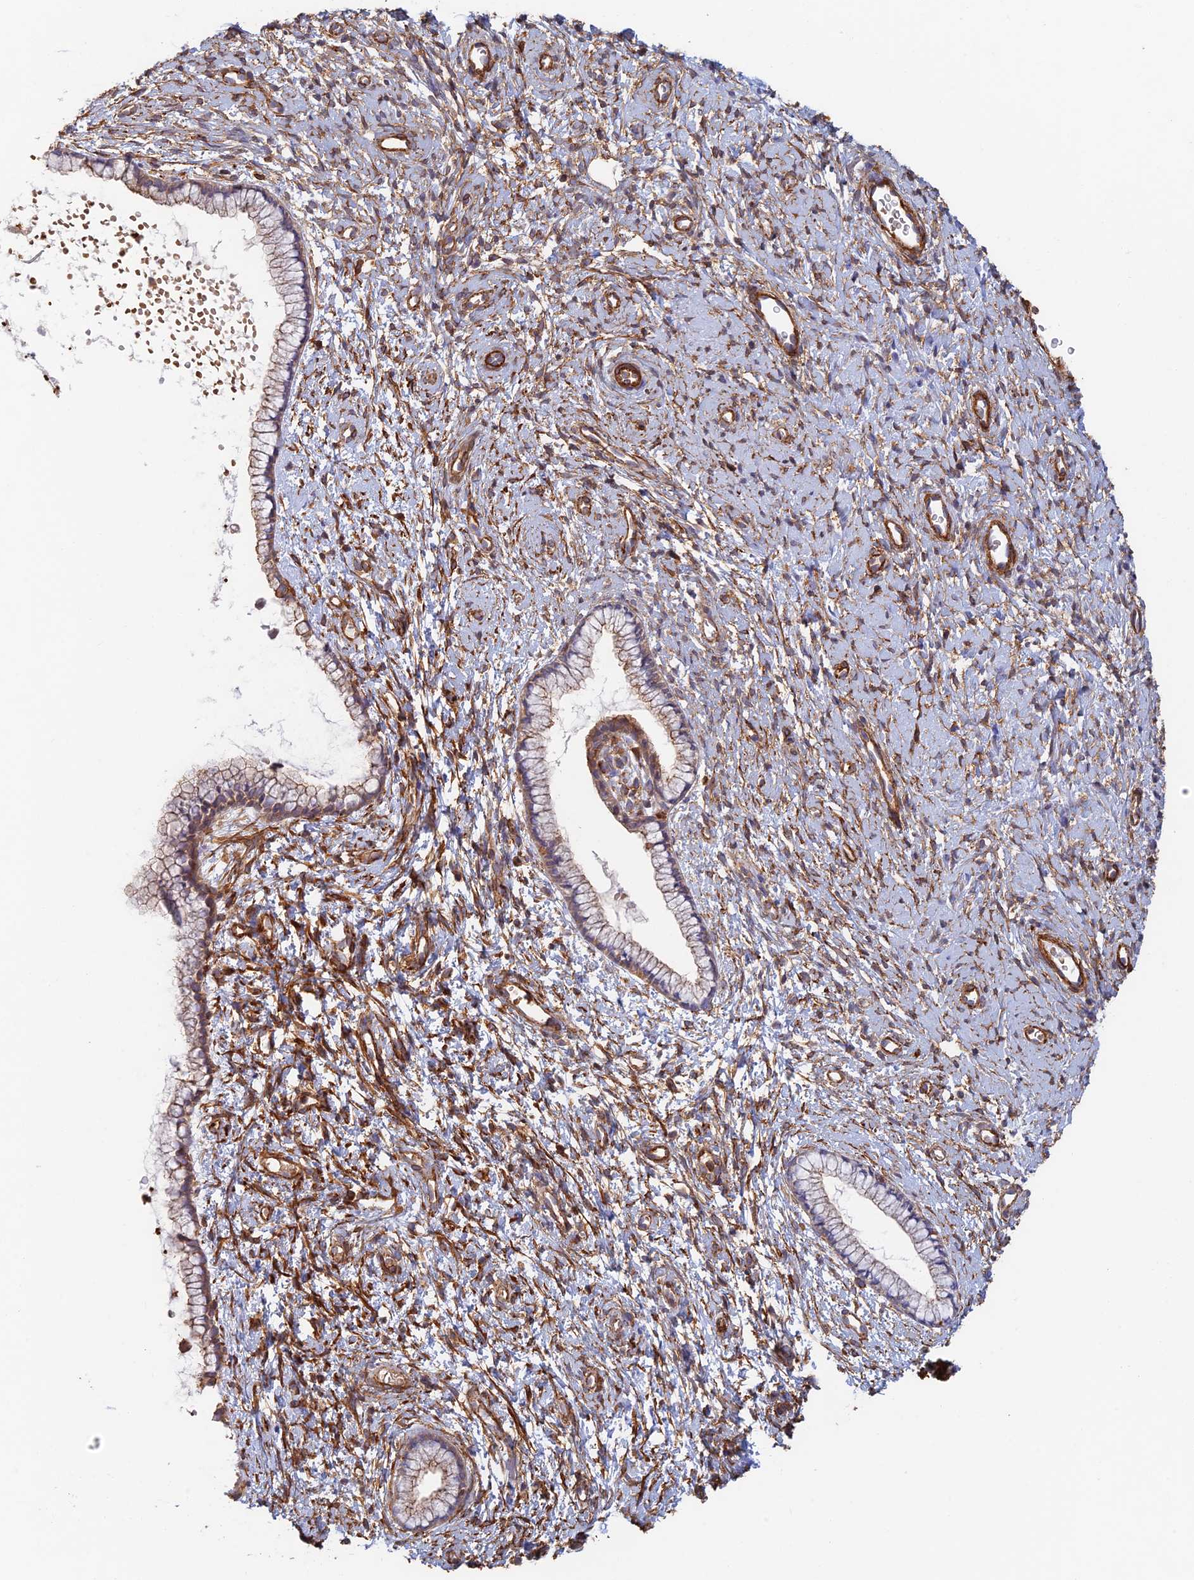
{"staining": {"intensity": "moderate", "quantity": "<25%", "location": "cytoplasmic/membranous"}, "tissue": "cervix", "cell_type": "Glandular cells", "image_type": "normal", "snomed": [{"axis": "morphology", "description": "Normal tissue, NOS"}, {"axis": "topography", "description": "Cervix"}], "caption": "Human cervix stained with a brown dye displays moderate cytoplasmic/membranous positive positivity in approximately <25% of glandular cells.", "gene": "PAK4", "patient": {"sex": "female", "age": 57}}